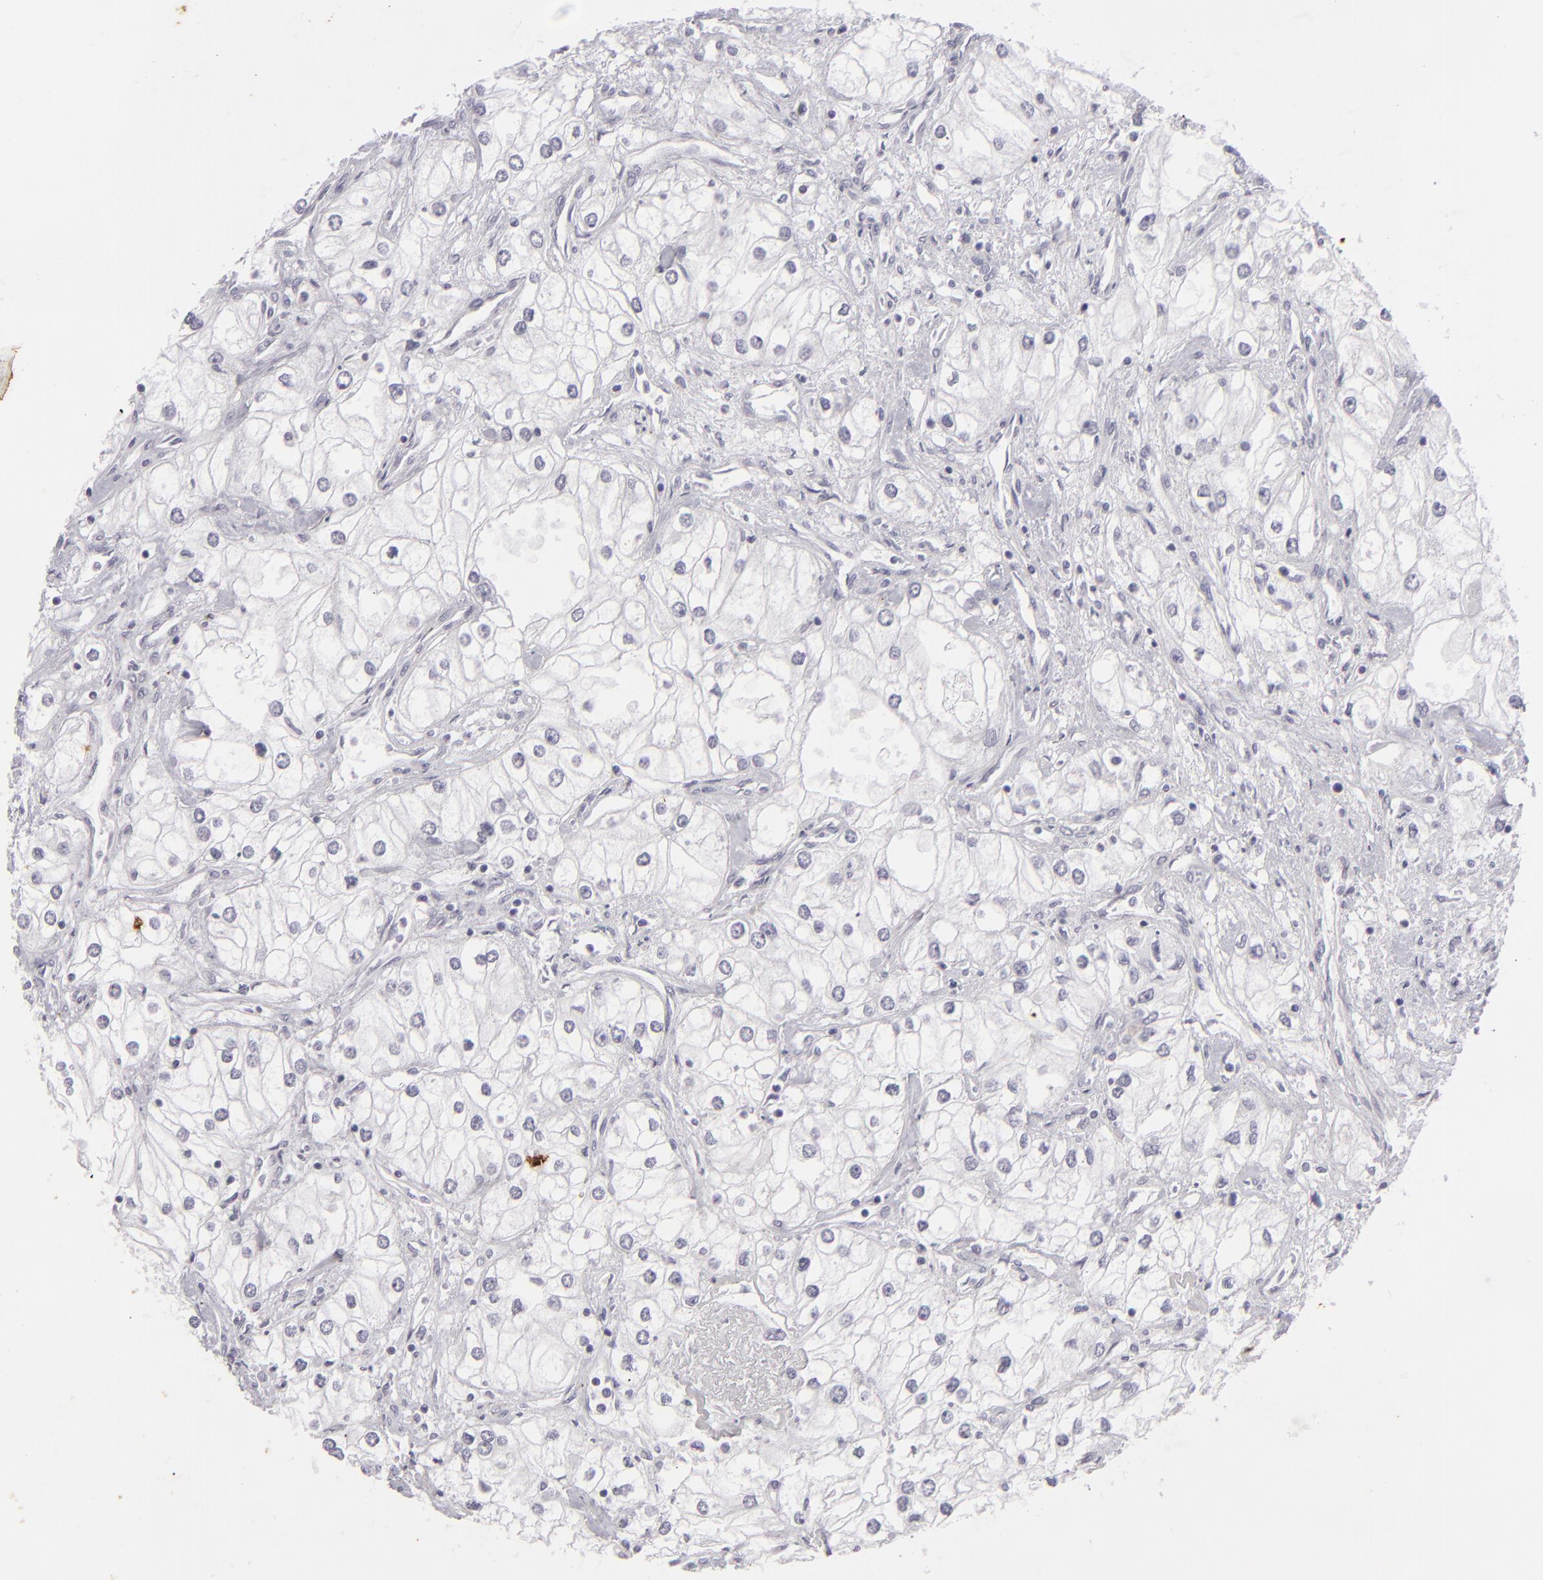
{"staining": {"intensity": "negative", "quantity": "none", "location": "none"}, "tissue": "renal cancer", "cell_type": "Tumor cells", "image_type": "cancer", "snomed": [{"axis": "morphology", "description": "Adenocarcinoma, NOS"}, {"axis": "topography", "description": "Kidney"}], "caption": "Renal adenocarcinoma was stained to show a protein in brown. There is no significant staining in tumor cells.", "gene": "KRT1", "patient": {"sex": "male", "age": 57}}